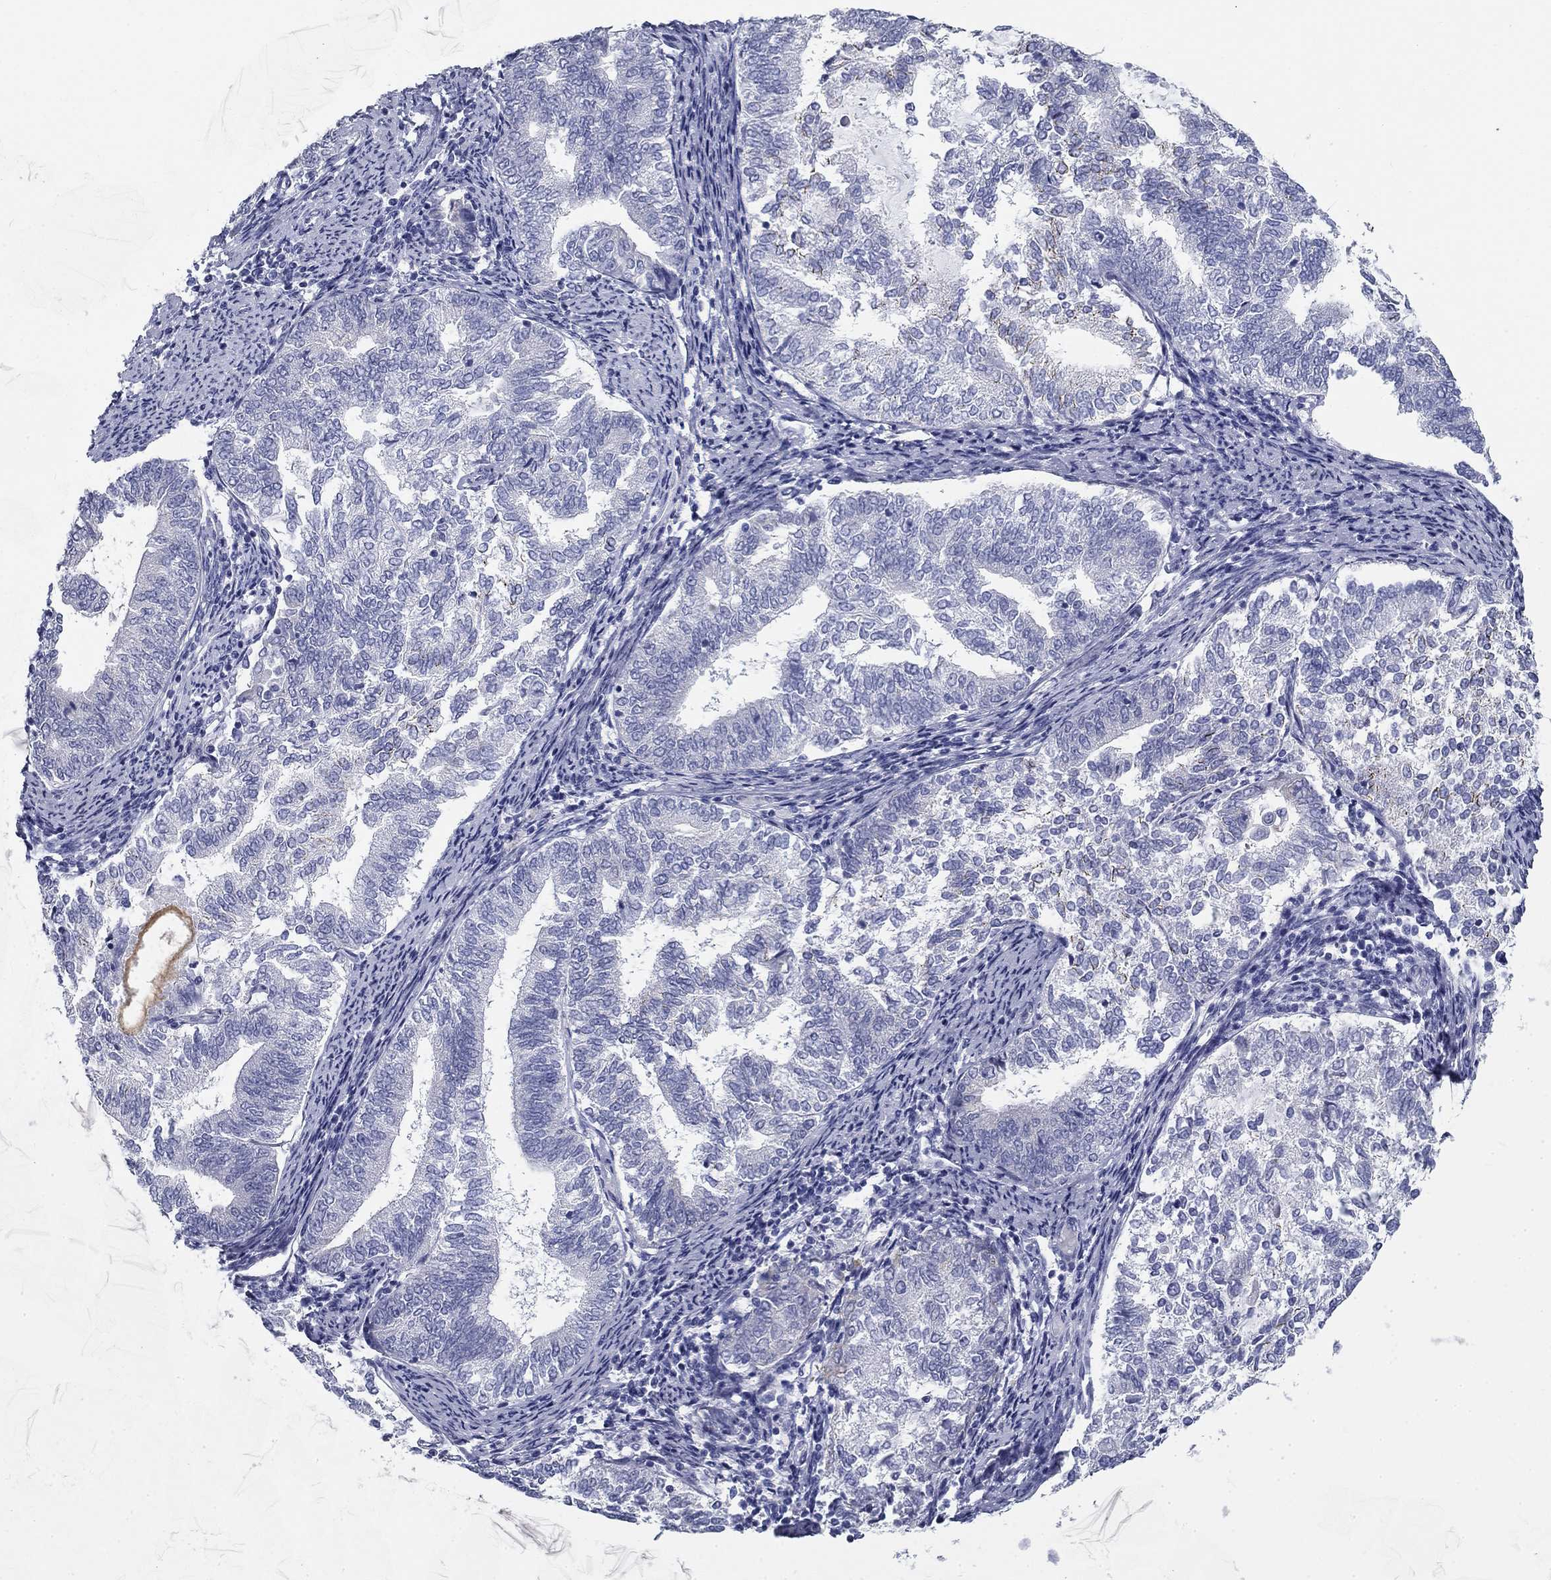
{"staining": {"intensity": "negative", "quantity": "none", "location": "none"}, "tissue": "endometrial cancer", "cell_type": "Tumor cells", "image_type": "cancer", "snomed": [{"axis": "morphology", "description": "Adenocarcinoma, NOS"}, {"axis": "topography", "description": "Endometrium"}], "caption": "This is an IHC photomicrograph of endometrial cancer (adenocarcinoma). There is no positivity in tumor cells.", "gene": "GALNTL5", "patient": {"sex": "female", "age": 65}}